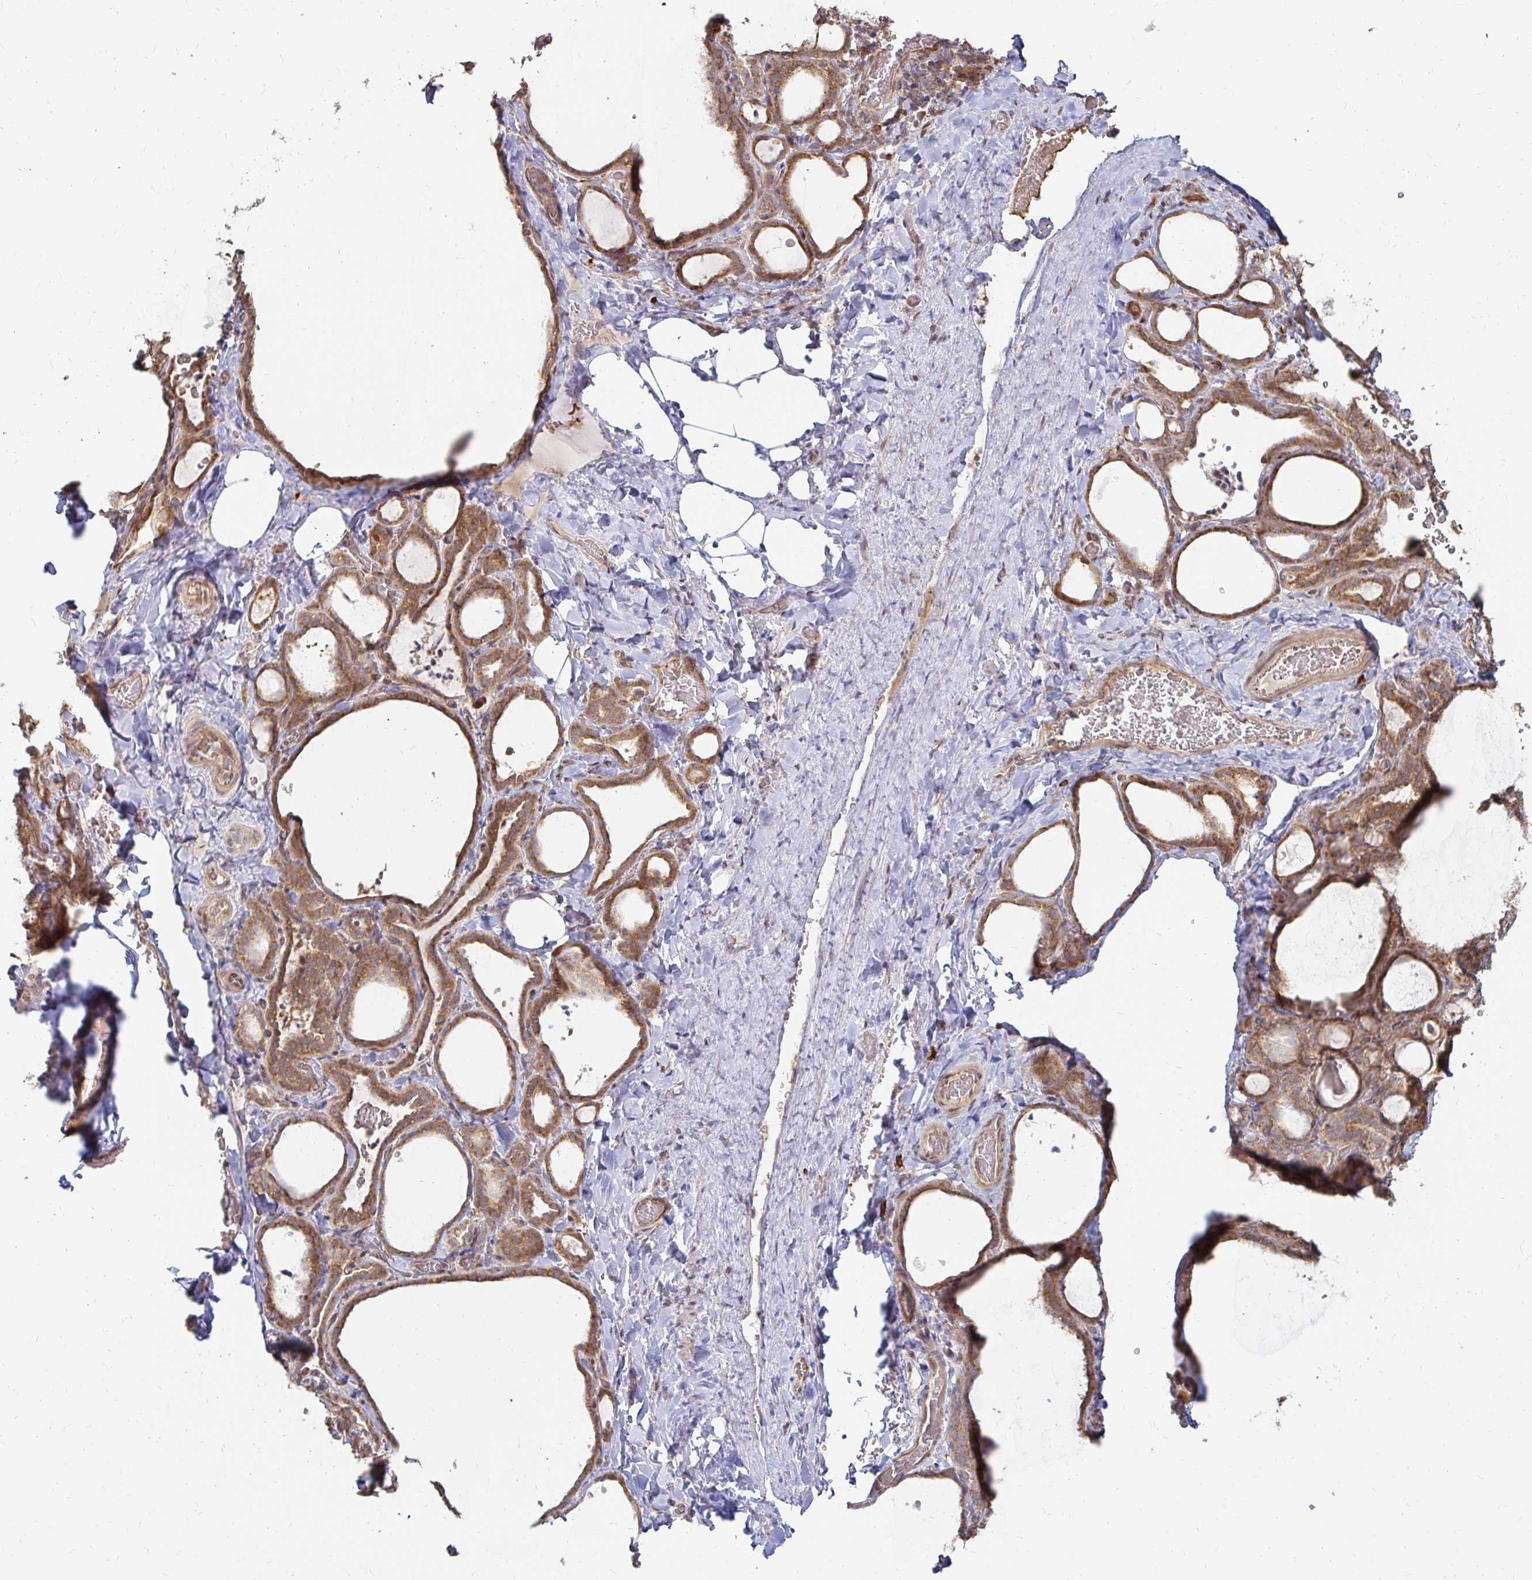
{"staining": {"intensity": "moderate", "quantity": ">75%", "location": "cytoplasmic/membranous"}, "tissue": "thyroid gland", "cell_type": "Glandular cells", "image_type": "normal", "snomed": [{"axis": "morphology", "description": "Normal tissue, NOS"}, {"axis": "topography", "description": "Thyroid gland"}], "caption": "IHC of benign human thyroid gland exhibits medium levels of moderate cytoplasmic/membranous expression in about >75% of glandular cells.", "gene": "CAST", "patient": {"sex": "female", "age": 22}}